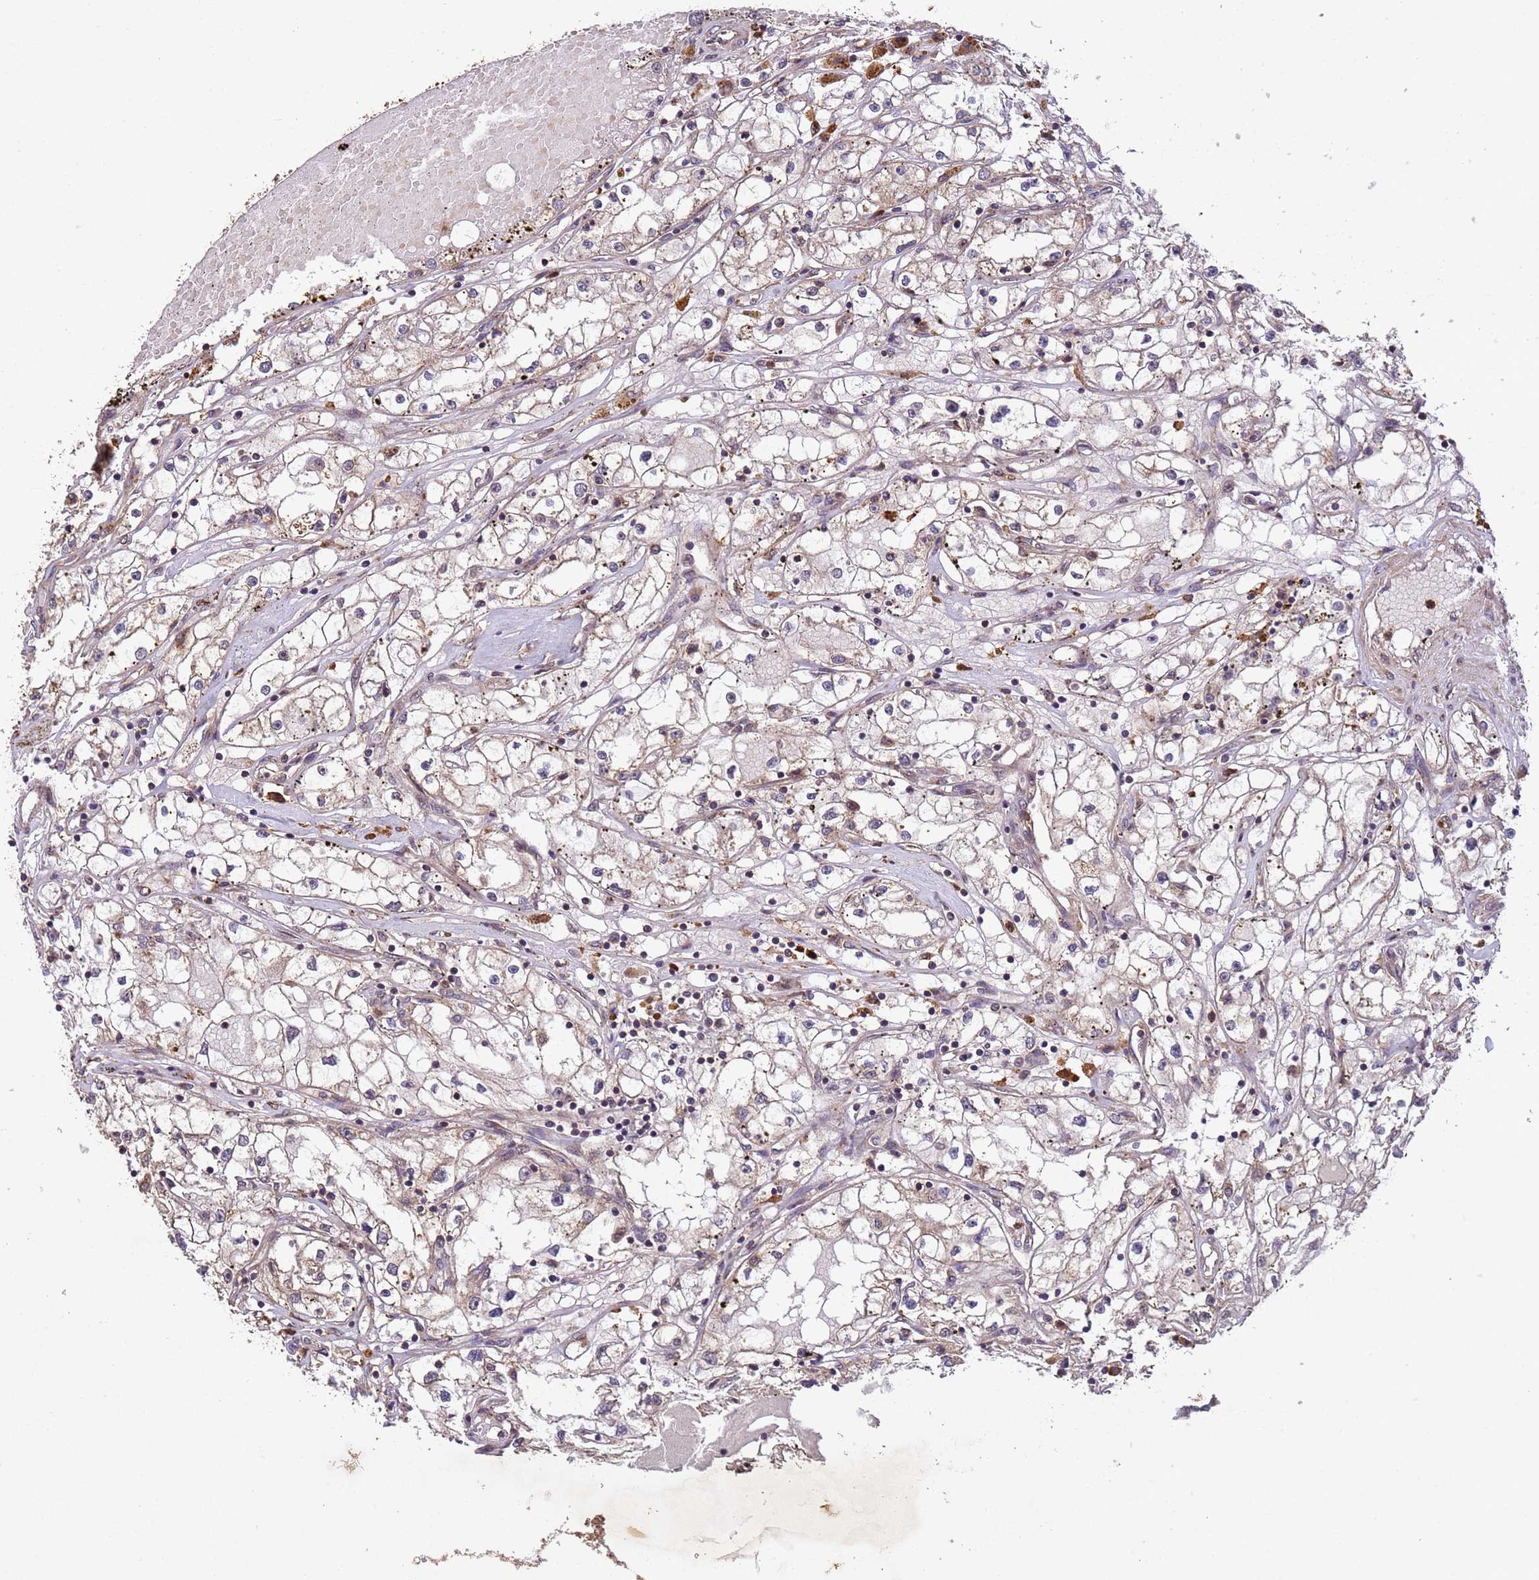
{"staining": {"intensity": "negative", "quantity": "none", "location": "none"}, "tissue": "renal cancer", "cell_type": "Tumor cells", "image_type": "cancer", "snomed": [{"axis": "morphology", "description": "Adenocarcinoma, NOS"}, {"axis": "topography", "description": "Kidney"}], "caption": "Immunohistochemical staining of renal cancer (adenocarcinoma) displays no significant staining in tumor cells. The staining is performed using DAB (3,3'-diaminobenzidine) brown chromogen with nuclei counter-stained in using hematoxylin.", "gene": "FASTKD1", "patient": {"sex": "male", "age": 56}}